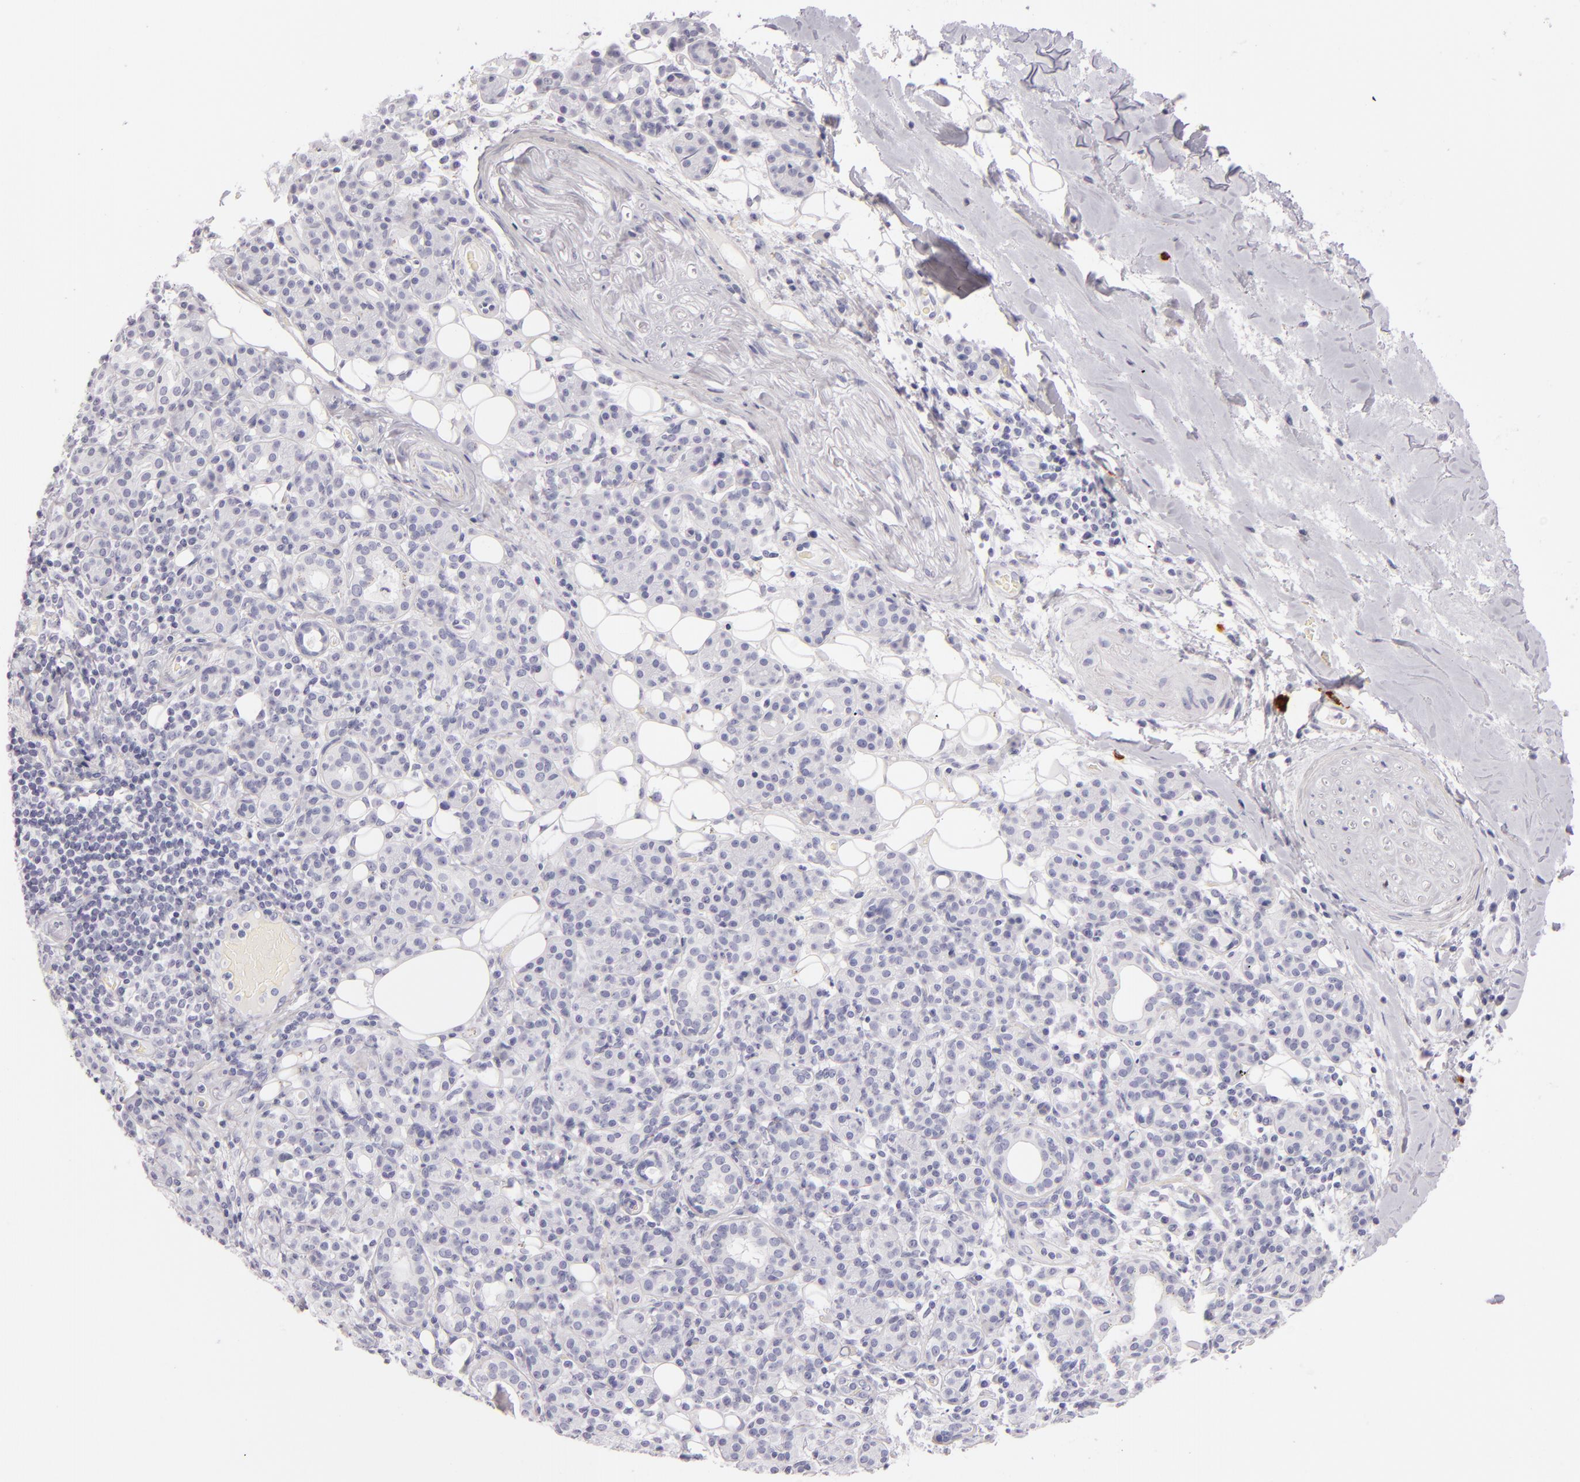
{"staining": {"intensity": "negative", "quantity": "none", "location": "none"}, "tissue": "skin cancer", "cell_type": "Tumor cells", "image_type": "cancer", "snomed": [{"axis": "morphology", "description": "Squamous cell carcinoma, NOS"}, {"axis": "topography", "description": "Skin"}], "caption": "The image displays no significant expression in tumor cells of skin cancer.", "gene": "TPSD1", "patient": {"sex": "male", "age": 84}}